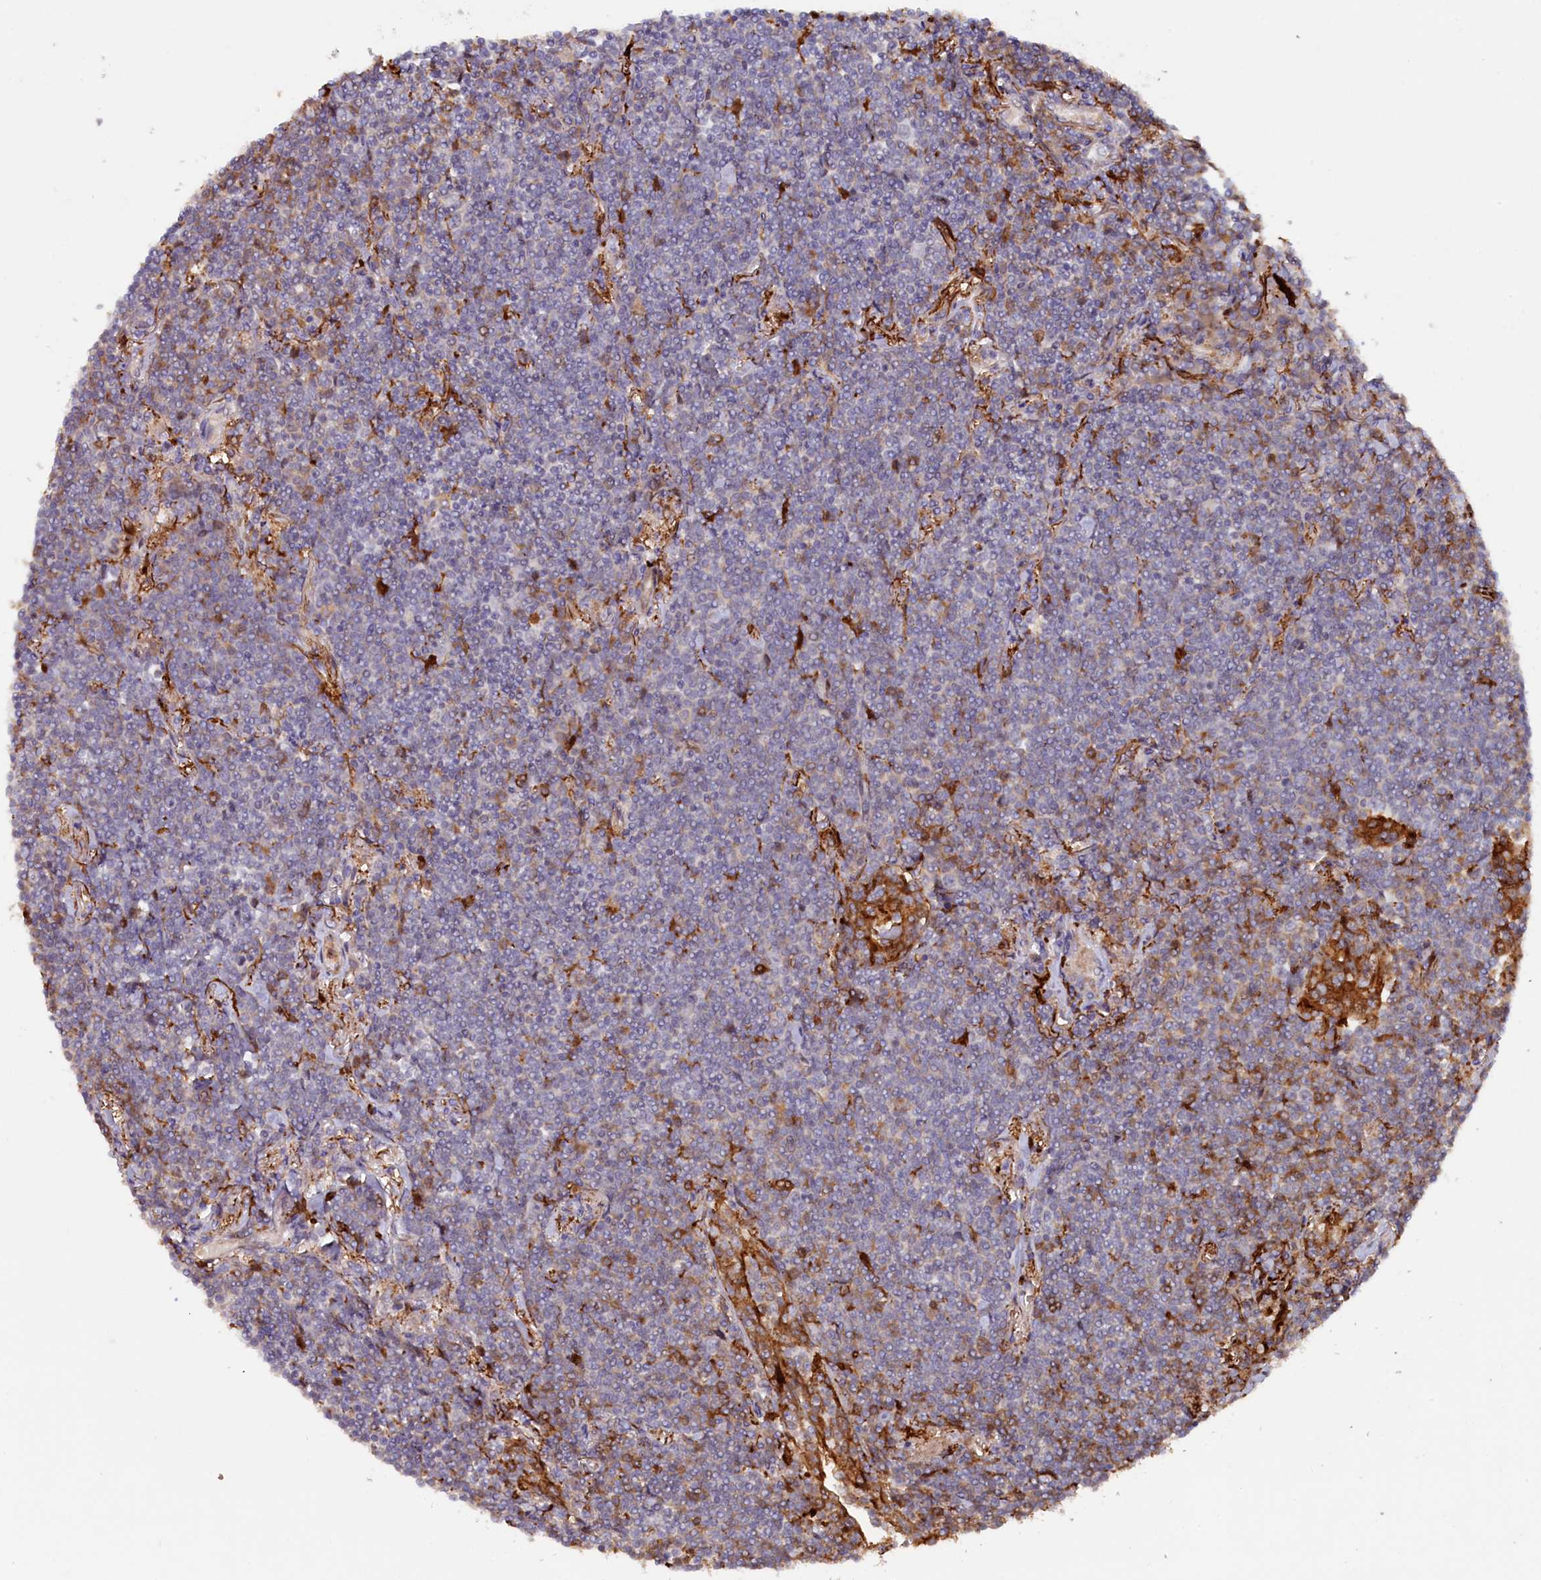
{"staining": {"intensity": "negative", "quantity": "none", "location": "none"}, "tissue": "lymphoma", "cell_type": "Tumor cells", "image_type": "cancer", "snomed": [{"axis": "morphology", "description": "Malignant lymphoma, non-Hodgkin's type, Low grade"}, {"axis": "topography", "description": "Lung"}], "caption": "Histopathology image shows no protein positivity in tumor cells of malignant lymphoma, non-Hodgkin's type (low-grade) tissue. The staining was performed using DAB (3,3'-diaminobenzidine) to visualize the protein expression in brown, while the nuclei were stained in blue with hematoxylin (Magnification: 20x).", "gene": "FERMT1", "patient": {"sex": "female", "age": 71}}